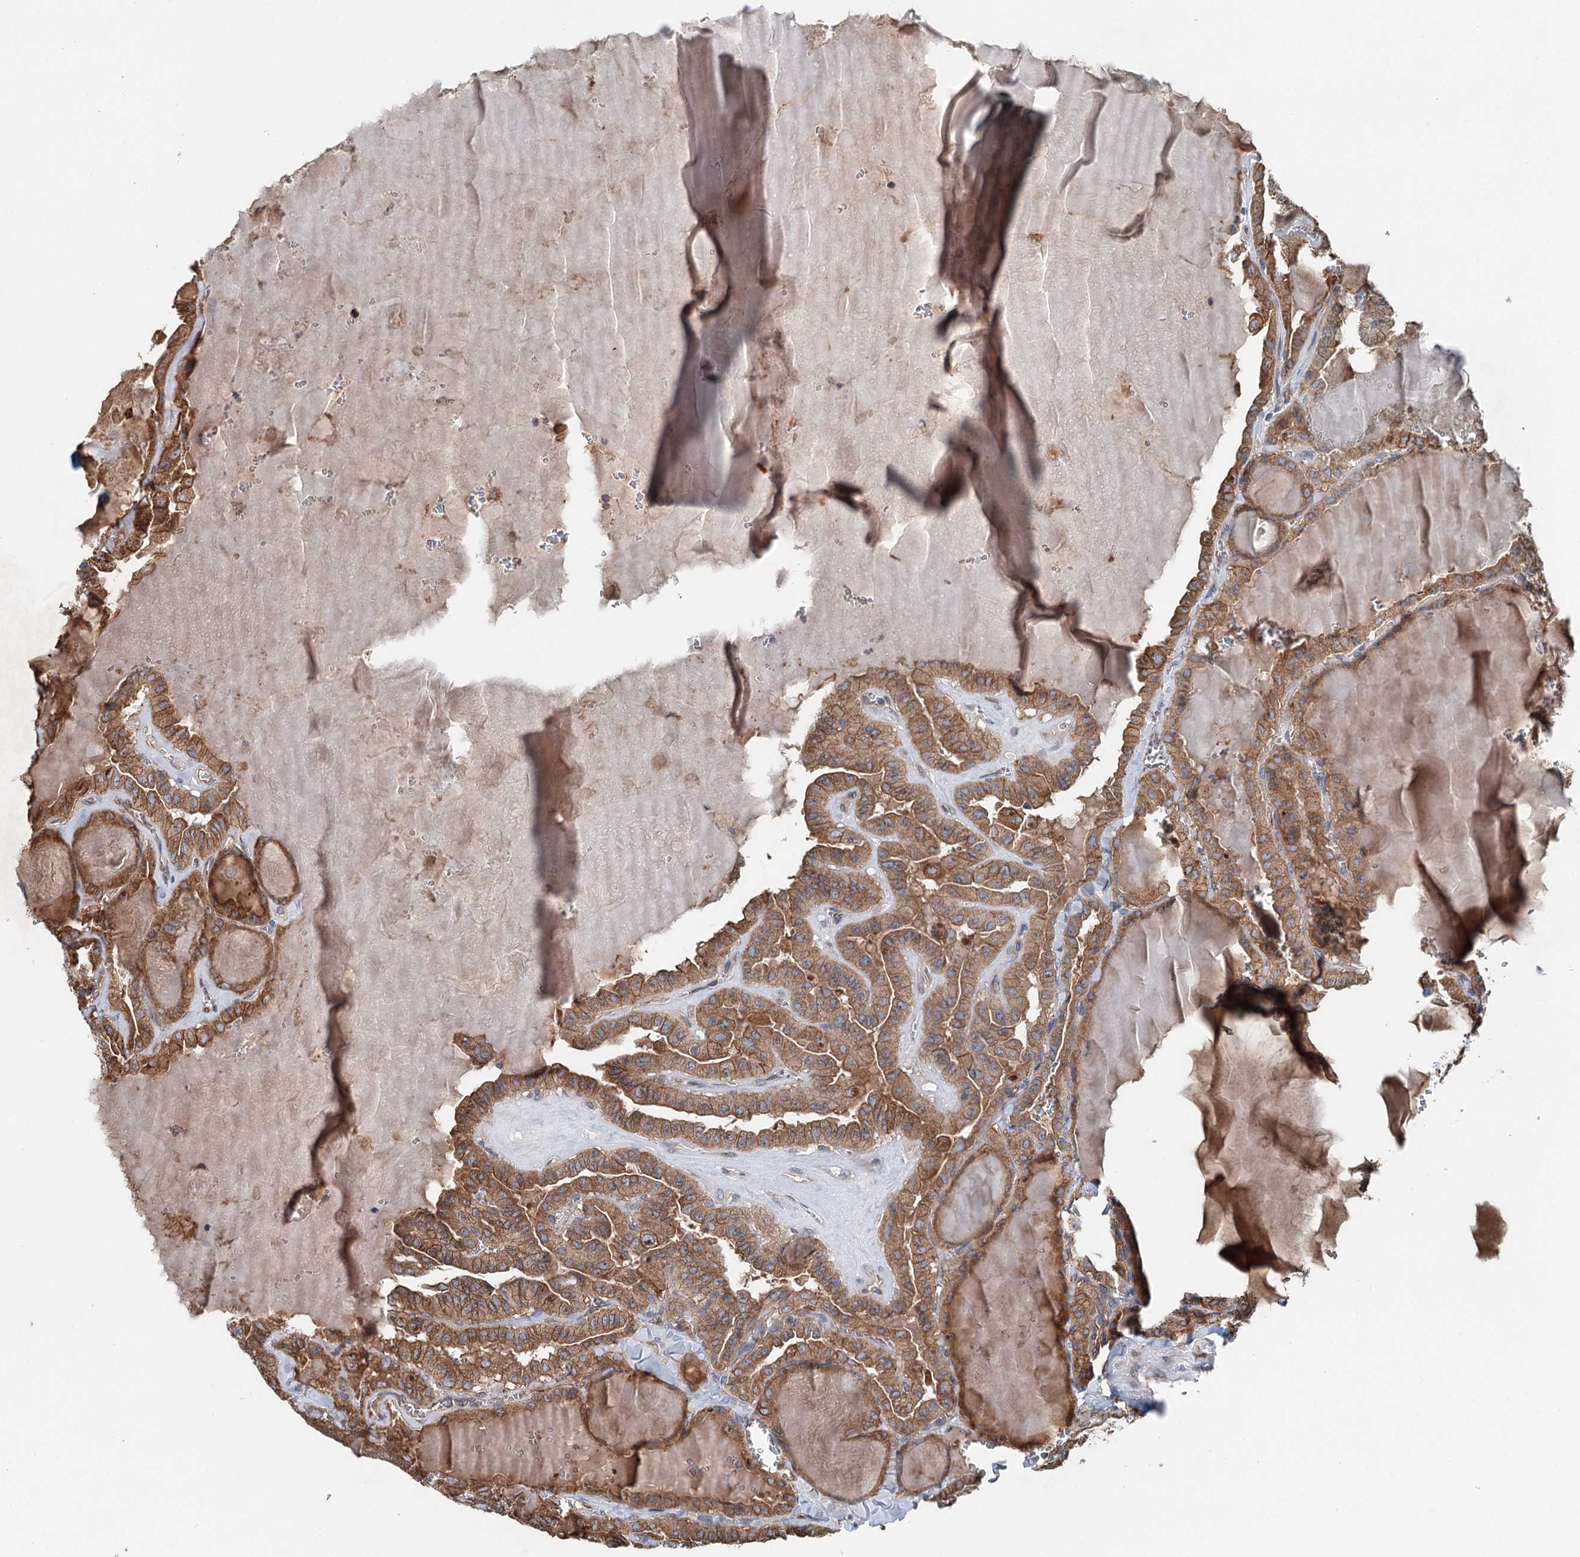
{"staining": {"intensity": "moderate", "quantity": ">75%", "location": "cytoplasmic/membranous"}, "tissue": "thyroid cancer", "cell_type": "Tumor cells", "image_type": "cancer", "snomed": [{"axis": "morphology", "description": "Papillary adenocarcinoma, NOS"}, {"axis": "topography", "description": "Thyroid gland"}], "caption": "Immunohistochemical staining of human thyroid papillary adenocarcinoma displays medium levels of moderate cytoplasmic/membranous staining in about >75% of tumor cells.", "gene": "CALCOCO1", "patient": {"sex": "male", "age": 52}}